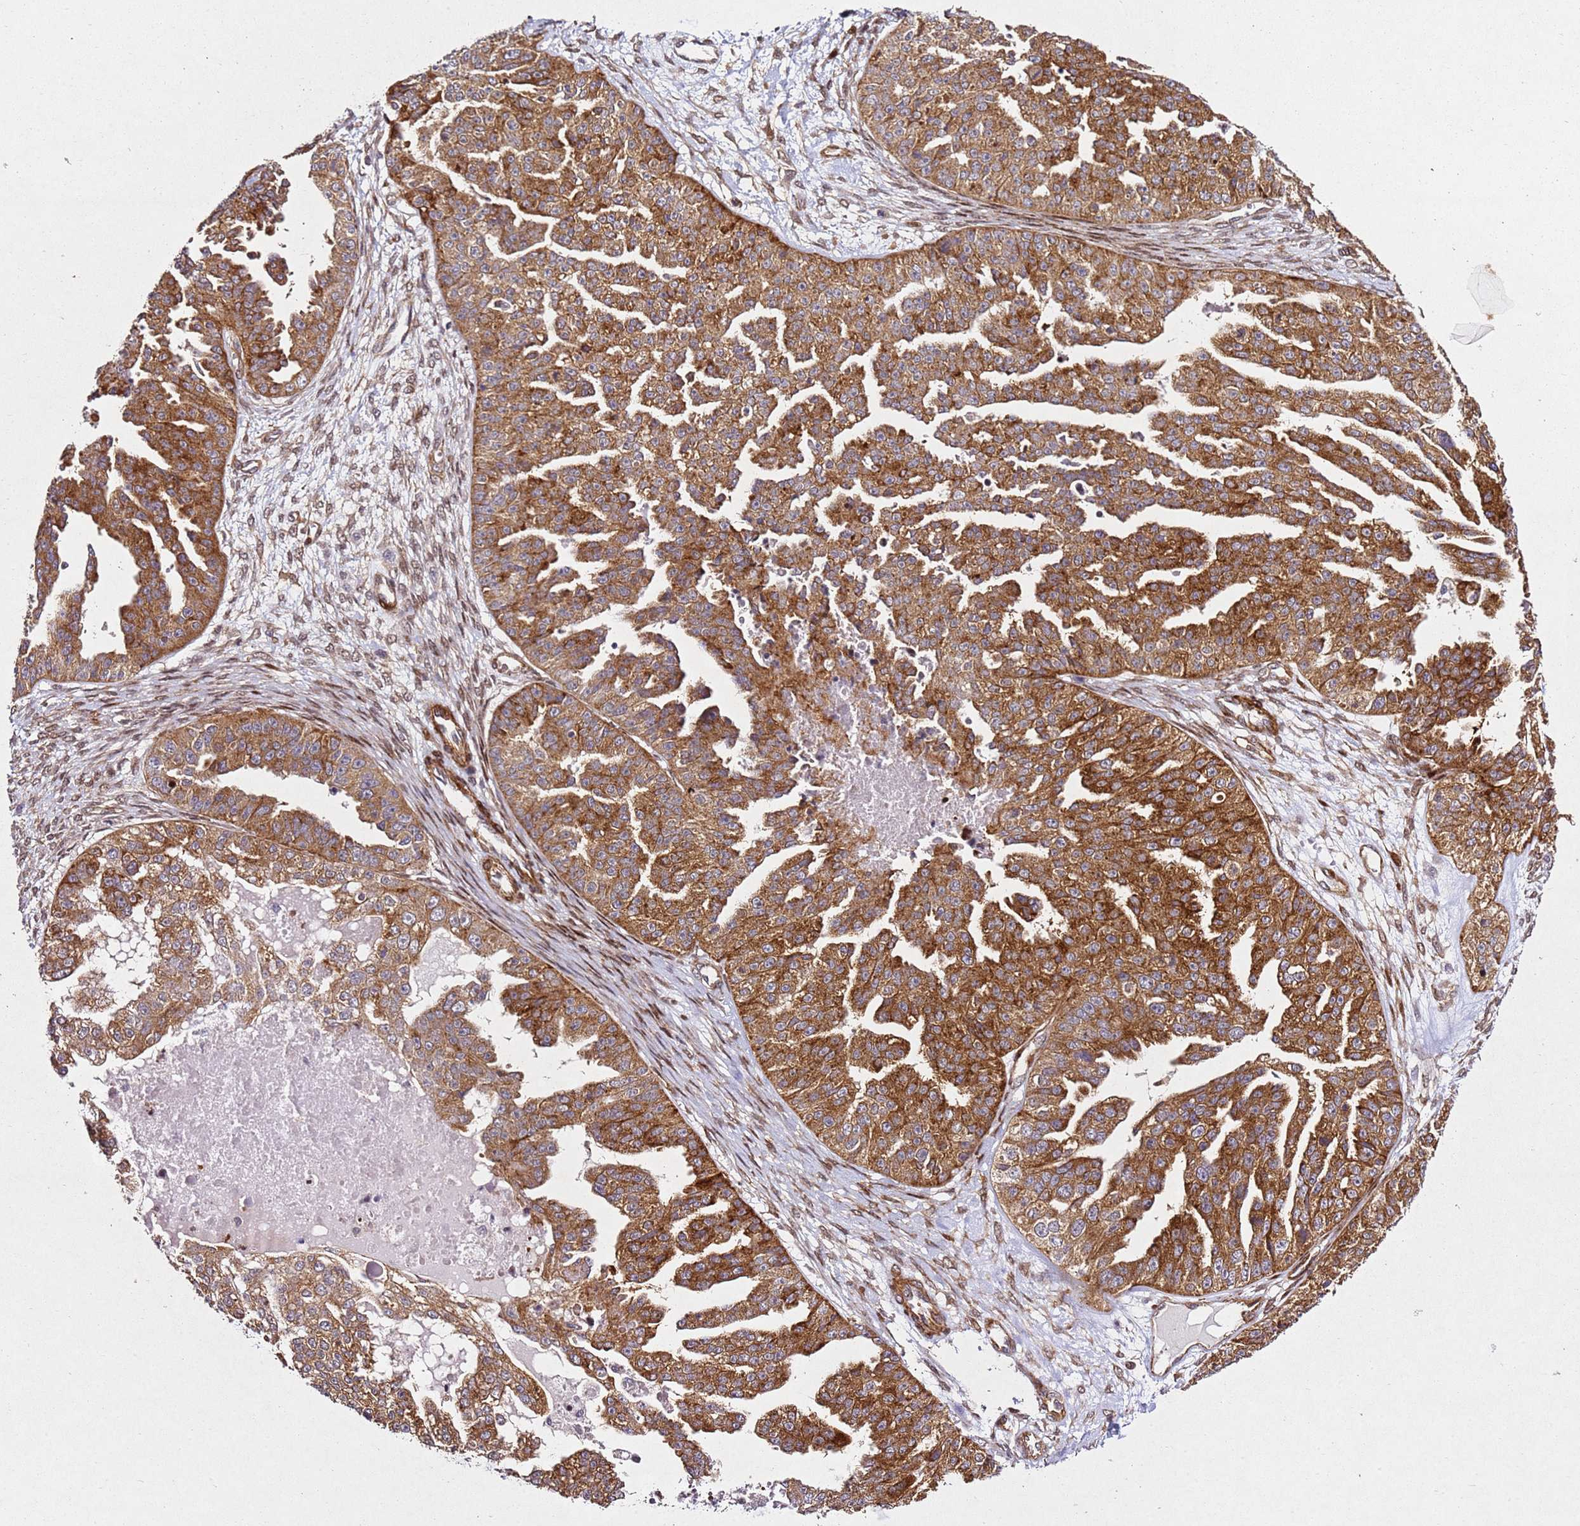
{"staining": {"intensity": "moderate", "quantity": ">75%", "location": "cytoplasmic/membranous"}, "tissue": "ovarian cancer", "cell_type": "Tumor cells", "image_type": "cancer", "snomed": [{"axis": "morphology", "description": "Cystadenocarcinoma, serous, NOS"}, {"axis": "topography", "description": "Ovary"}], "caption": "Serous cystadenocarcinoma (ovarian) stained with IHC shows moderate cytoplasmic/membranous expression in approximately >75% of tumor cells.", "gene": "ZNF296", "patient": {"sex": "female", "age": 58}}